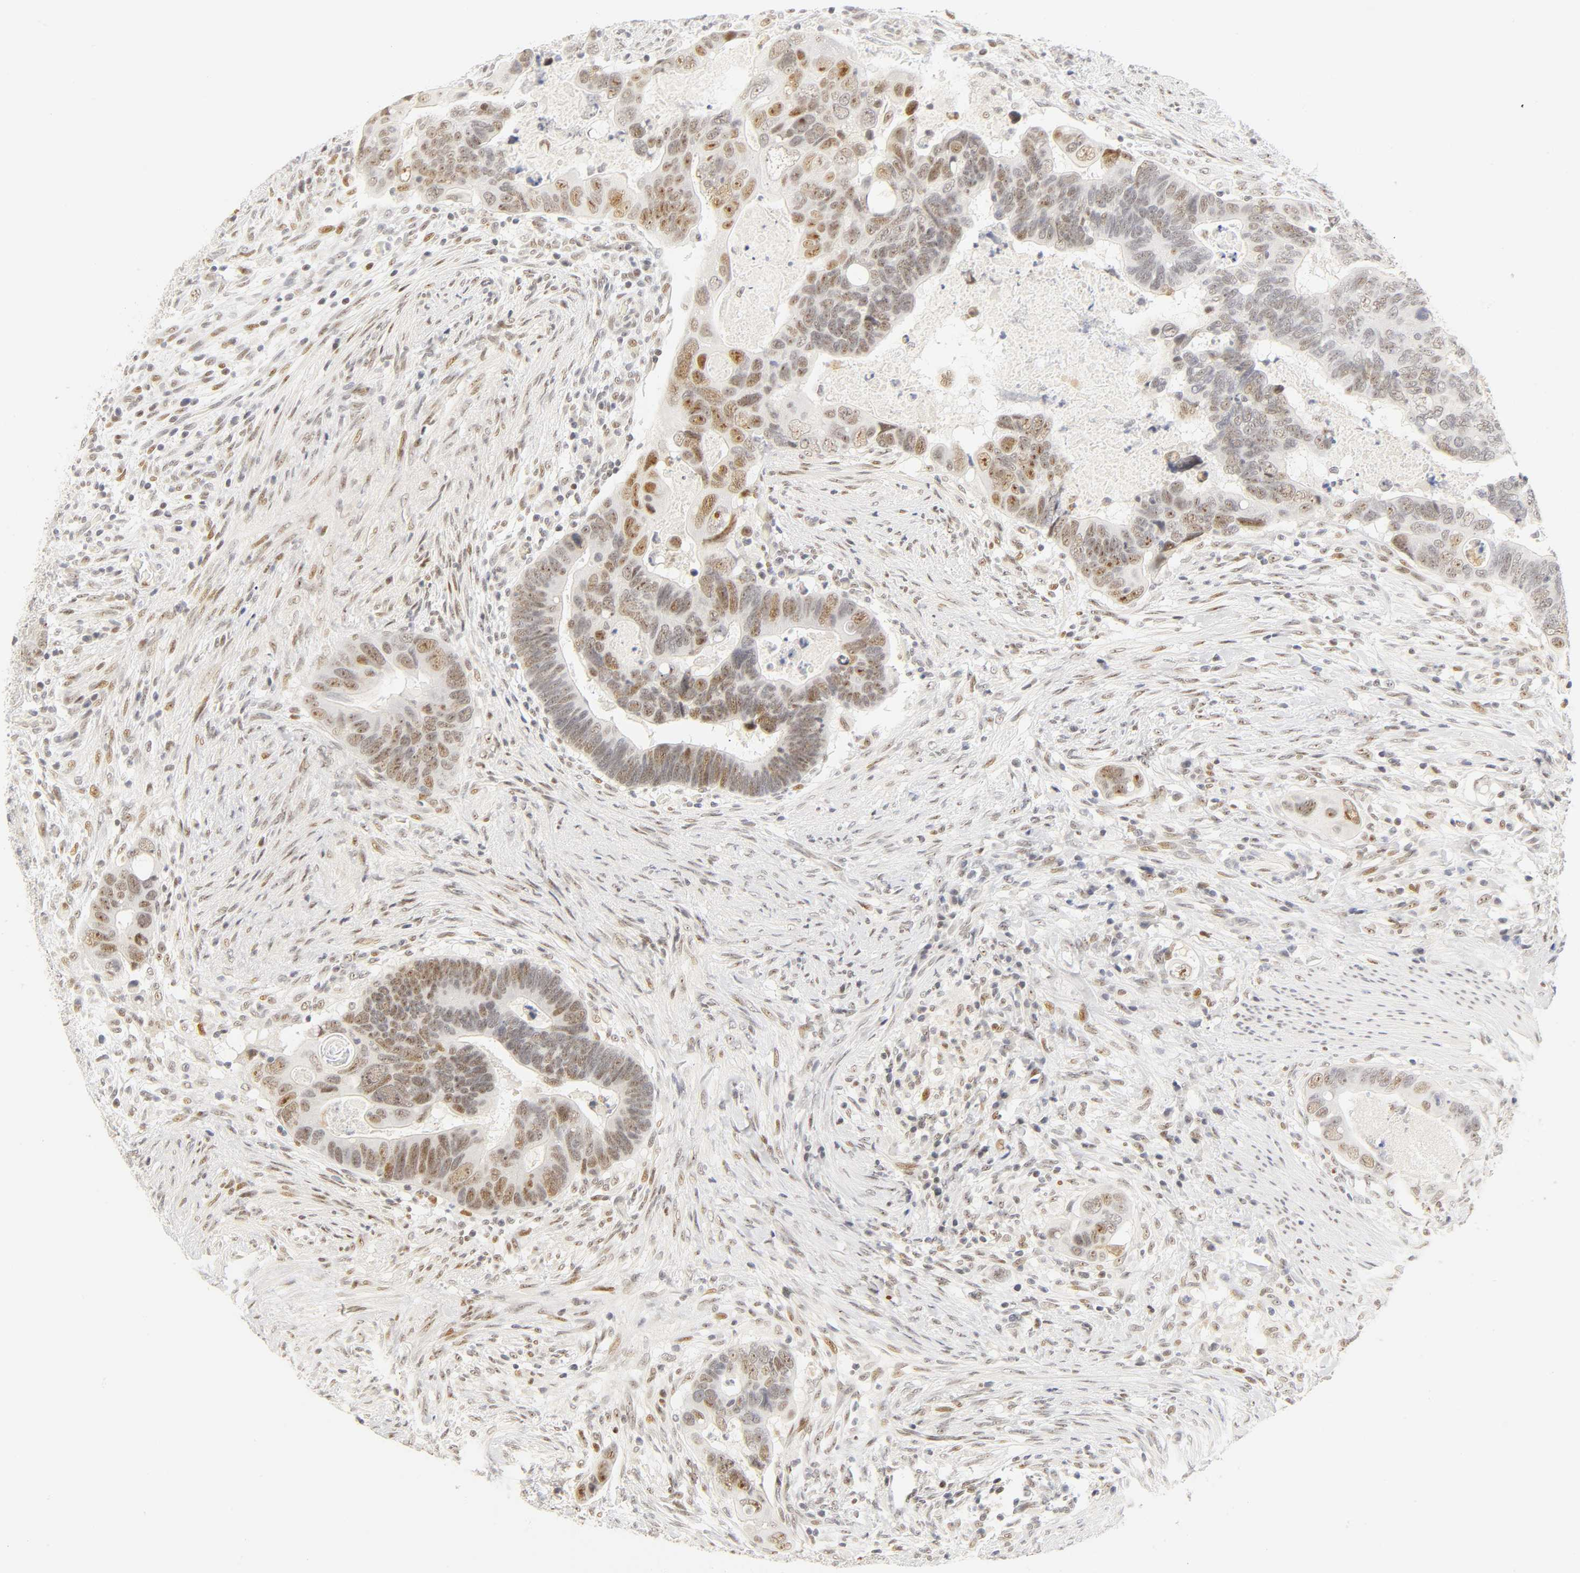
{"staining": {"intensity": "moderate", "quantity": "25%-75%", "location": "nuclear"}, "tissue": "colorectal cancer", "cell_type": "Tumor cells", "image_type": "cancer", "snomed": [{"axis": "morphology", "description": "Adenocarcinoma, NOS"}, {"axis": "topography", "description": "Rectum"}], "caption": "Protein expression by IHC shows moderate nuclear expression in approximately 25%-75% of tumor cells in colorectal adenocarcinoma. (DAB (3,3'-diaminobenzidine) IHC with brightfield microscopy, high magnification).", "gene": "MNAT1", "patient": {"sex": "male", "age": 53}}